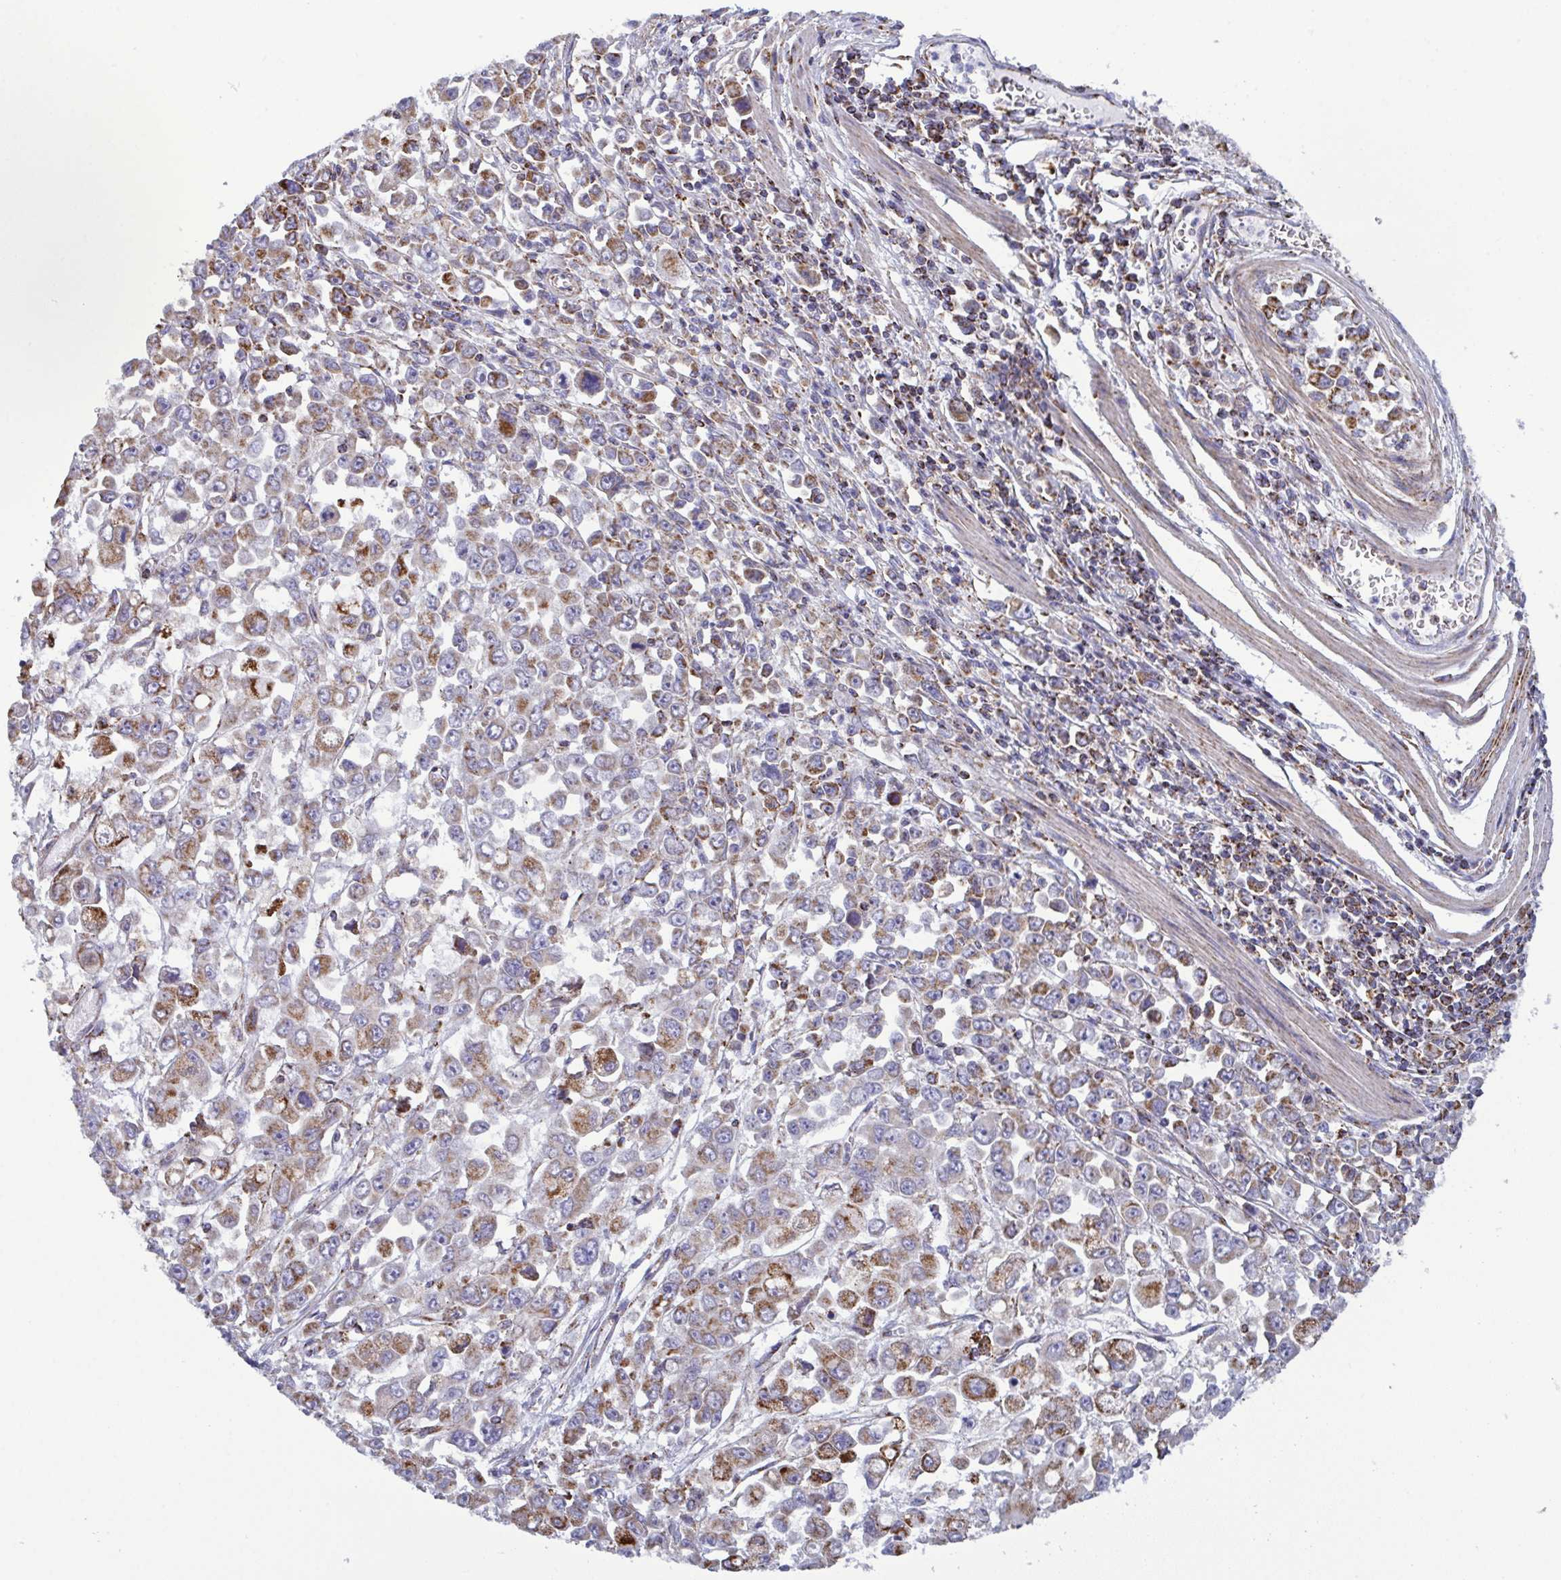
{"staining": {"intensity": "moderate", "quantity": ">75%", "location": "cytoplasmic/membranous"}, "tissue": "stomach cancer", "cell_type": "Tumor cells", "image_type": "cancer", "snomed": [{"axis": "morphology", "description": "Adenocarcinoma, NOS"}, {"axis": "topography", "description": "Stomach, upper"}], "caption": "This is an image of immunohistochemistry (IHC) staining of stomach cancer, which shows moderate expression in the cytoplasmic/membranous of tumor cells.", "gene": "CSDE1", "patient": {"sex": "male", "age": 70}}